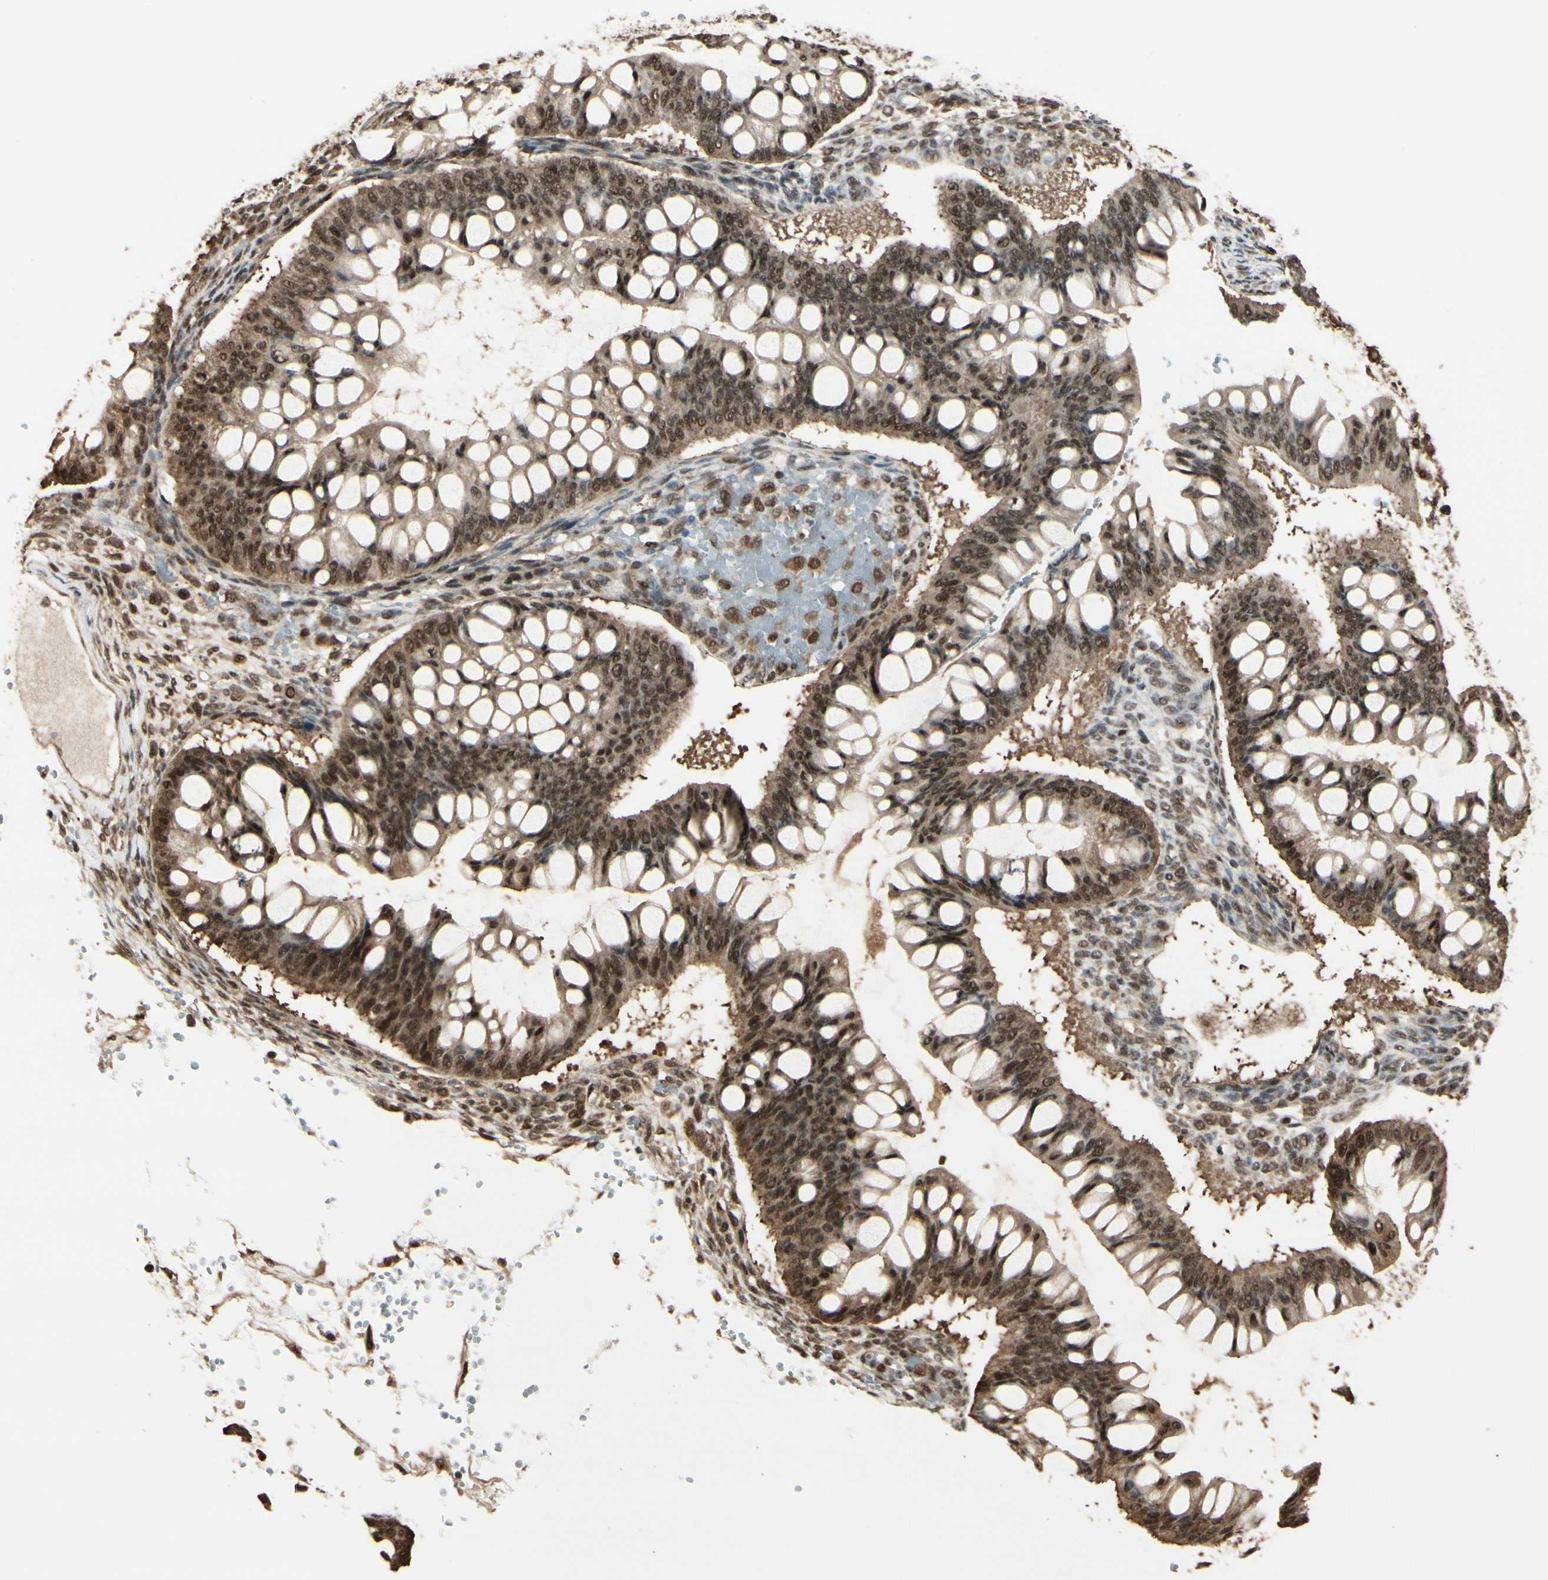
{"staining": {"intensity": "strong", "quantity": ">75%", "location": "cytoplasmic/membranous,nuclear"}, "tissue": "ovarian cancer", "cell_type": "Tumor cells", "image_type": "cancer", "snomed": [{"axis": "morphology", "description": "Cystadenocarcinoma, mucinous, NOS"}, {"axis": "topography", "description": "Ovary"}], "caption": "Immunohistochemical staining of ovarian cancer (mucinous cystadenocarcinoma) demonstrates strong cytoplasmic/membranous and nuclear protein staining in approximately >75% of tumor cells.", "gene": "HSF1", "patient": {"sex": "female", "age": 73}}